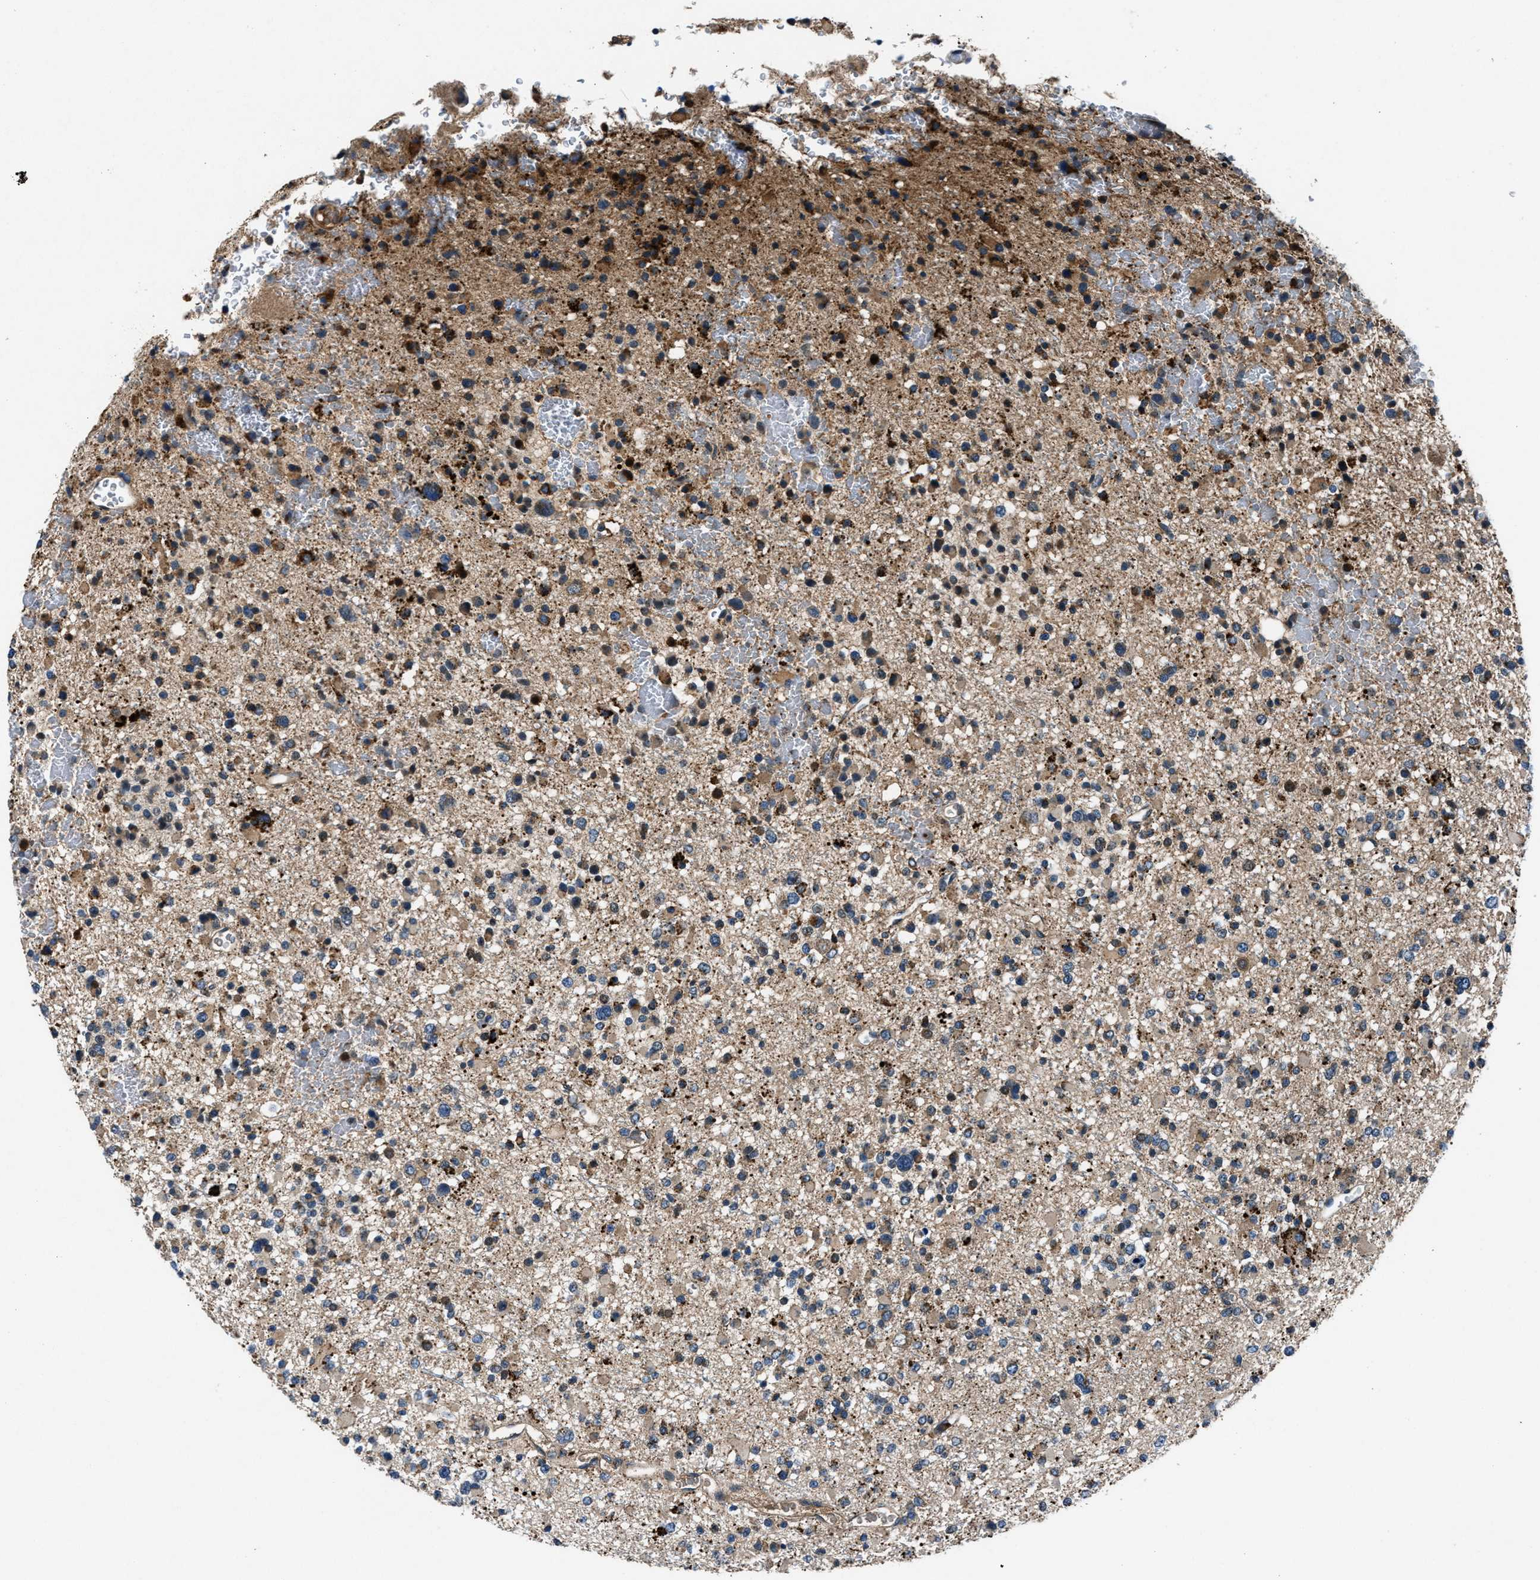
{"staining": {"intensity": "weak", "quantity": ">75%", "location": "cytoplasmic/membranous"}, "tissue": "glioma", "cell_type": "Tumor cells", "image_type": "cancer", "snomed": [{"axis": "morphology", "description": "Glioma, malignant, Low grade"}, {"axis": "topography", "description": "Brain"}], "caption": "Immunohistochemistry (DAB) staining of human glioma reveals weak cytoplasmic/membranous protein positivity in about >75% of tumor cells.", "gene": "FAM221A", "patient": {"sex": "female", "age": 22}}